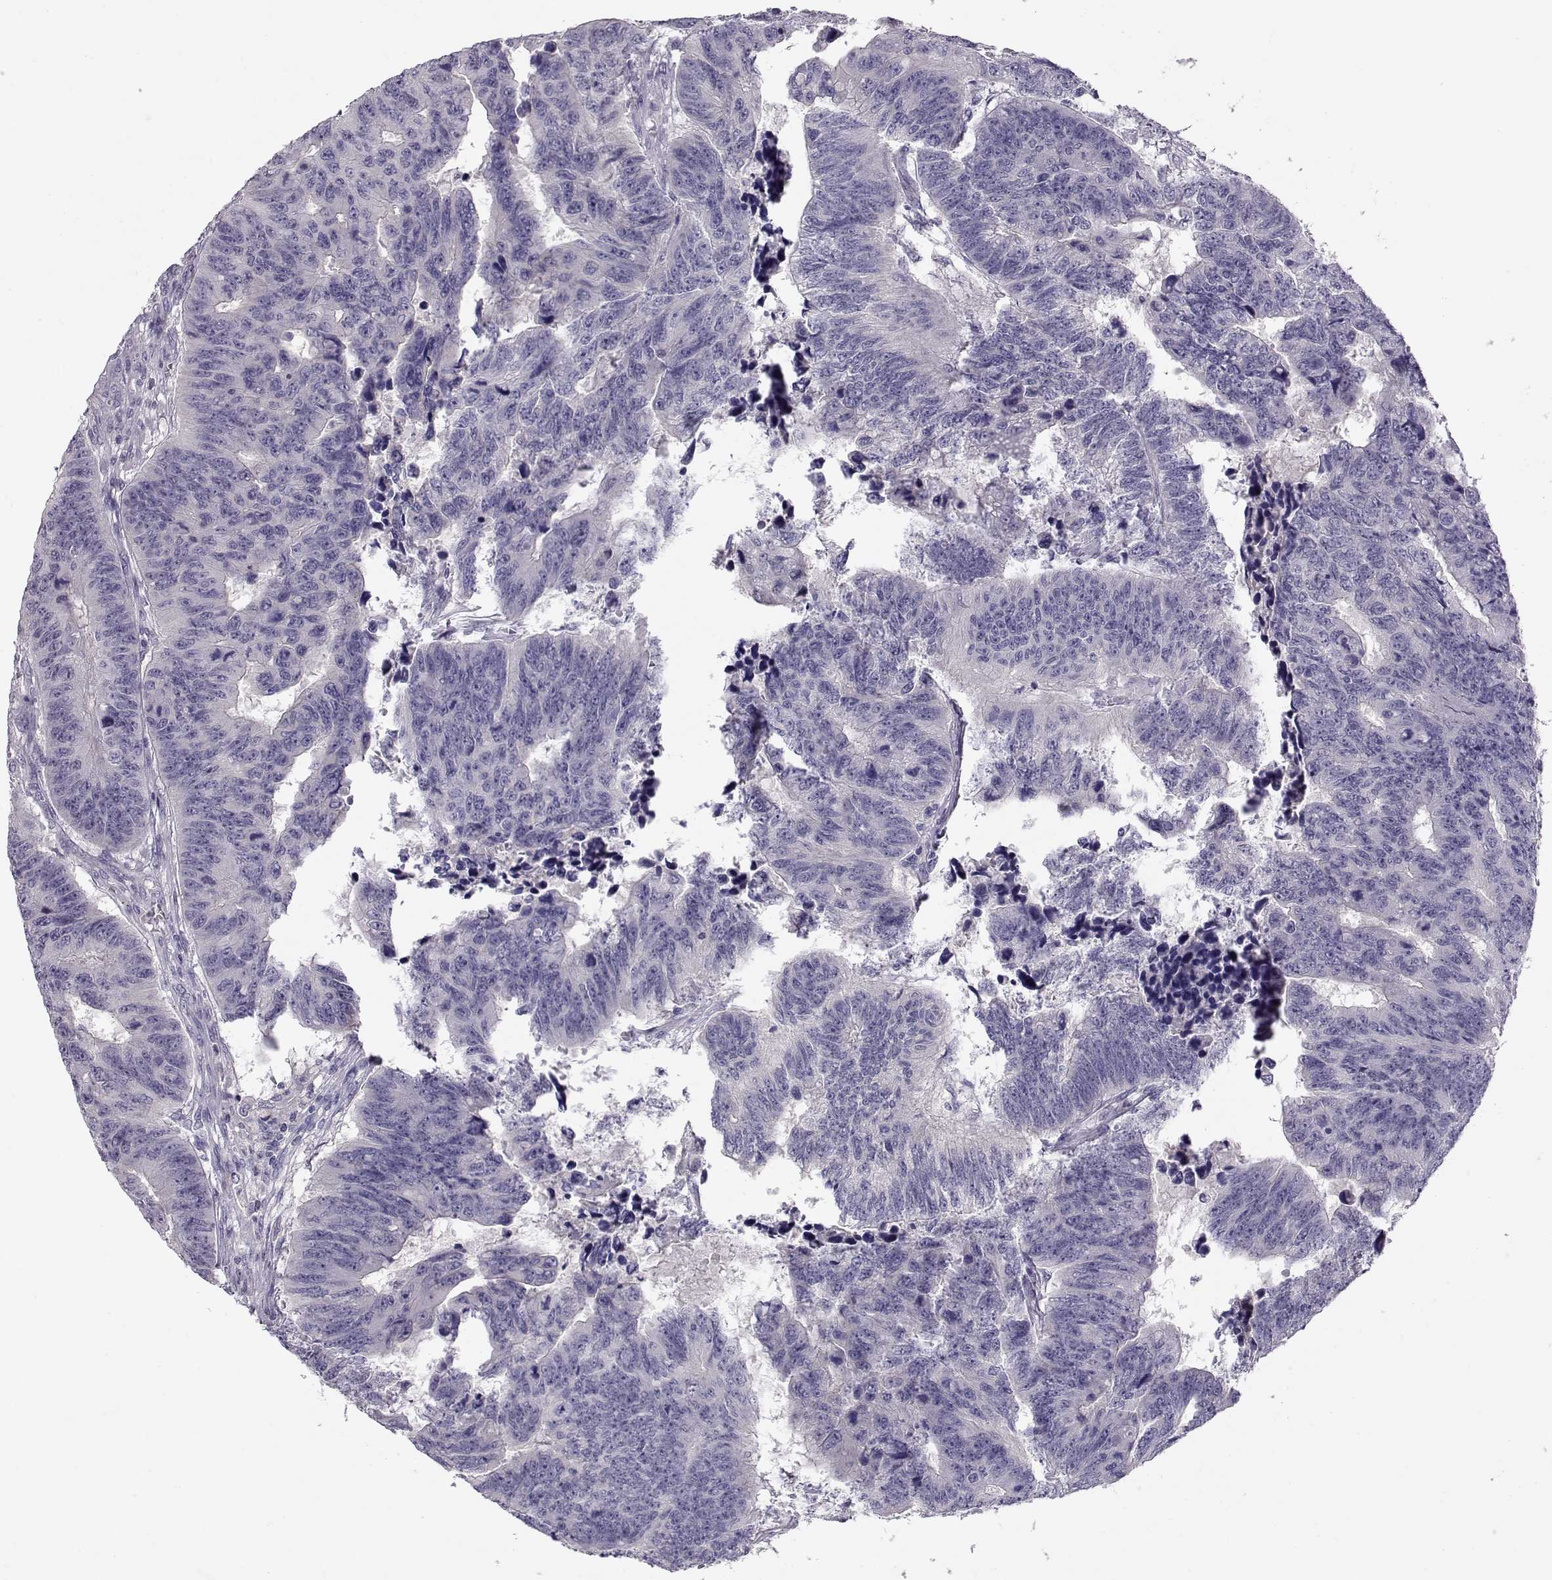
{"staining": {"intensity": "negative", "quantity": "none", "location": "none"}, "tissue": "colorectal cancer", "cell_type": "Tumor cells", "image_type": "cancer", "snomed": [{"axis": "morphology", "description": "Adenocarcinoma, NOS"}, {"axis": "topography", "description": "Appendix"}, {"axis": "topography", "description": "Colon"}, {"axis": "topography", "description": "Cecum"}, {"axis": "topography", "description": "Colon asc"}], "caption": "Immunohistochemical staining of adenocarcinoma (colorectal) demonstrates no significant staining in tumor cells.", "gene": "GRK1", "patient": {"sex": "female", "age": 85}}